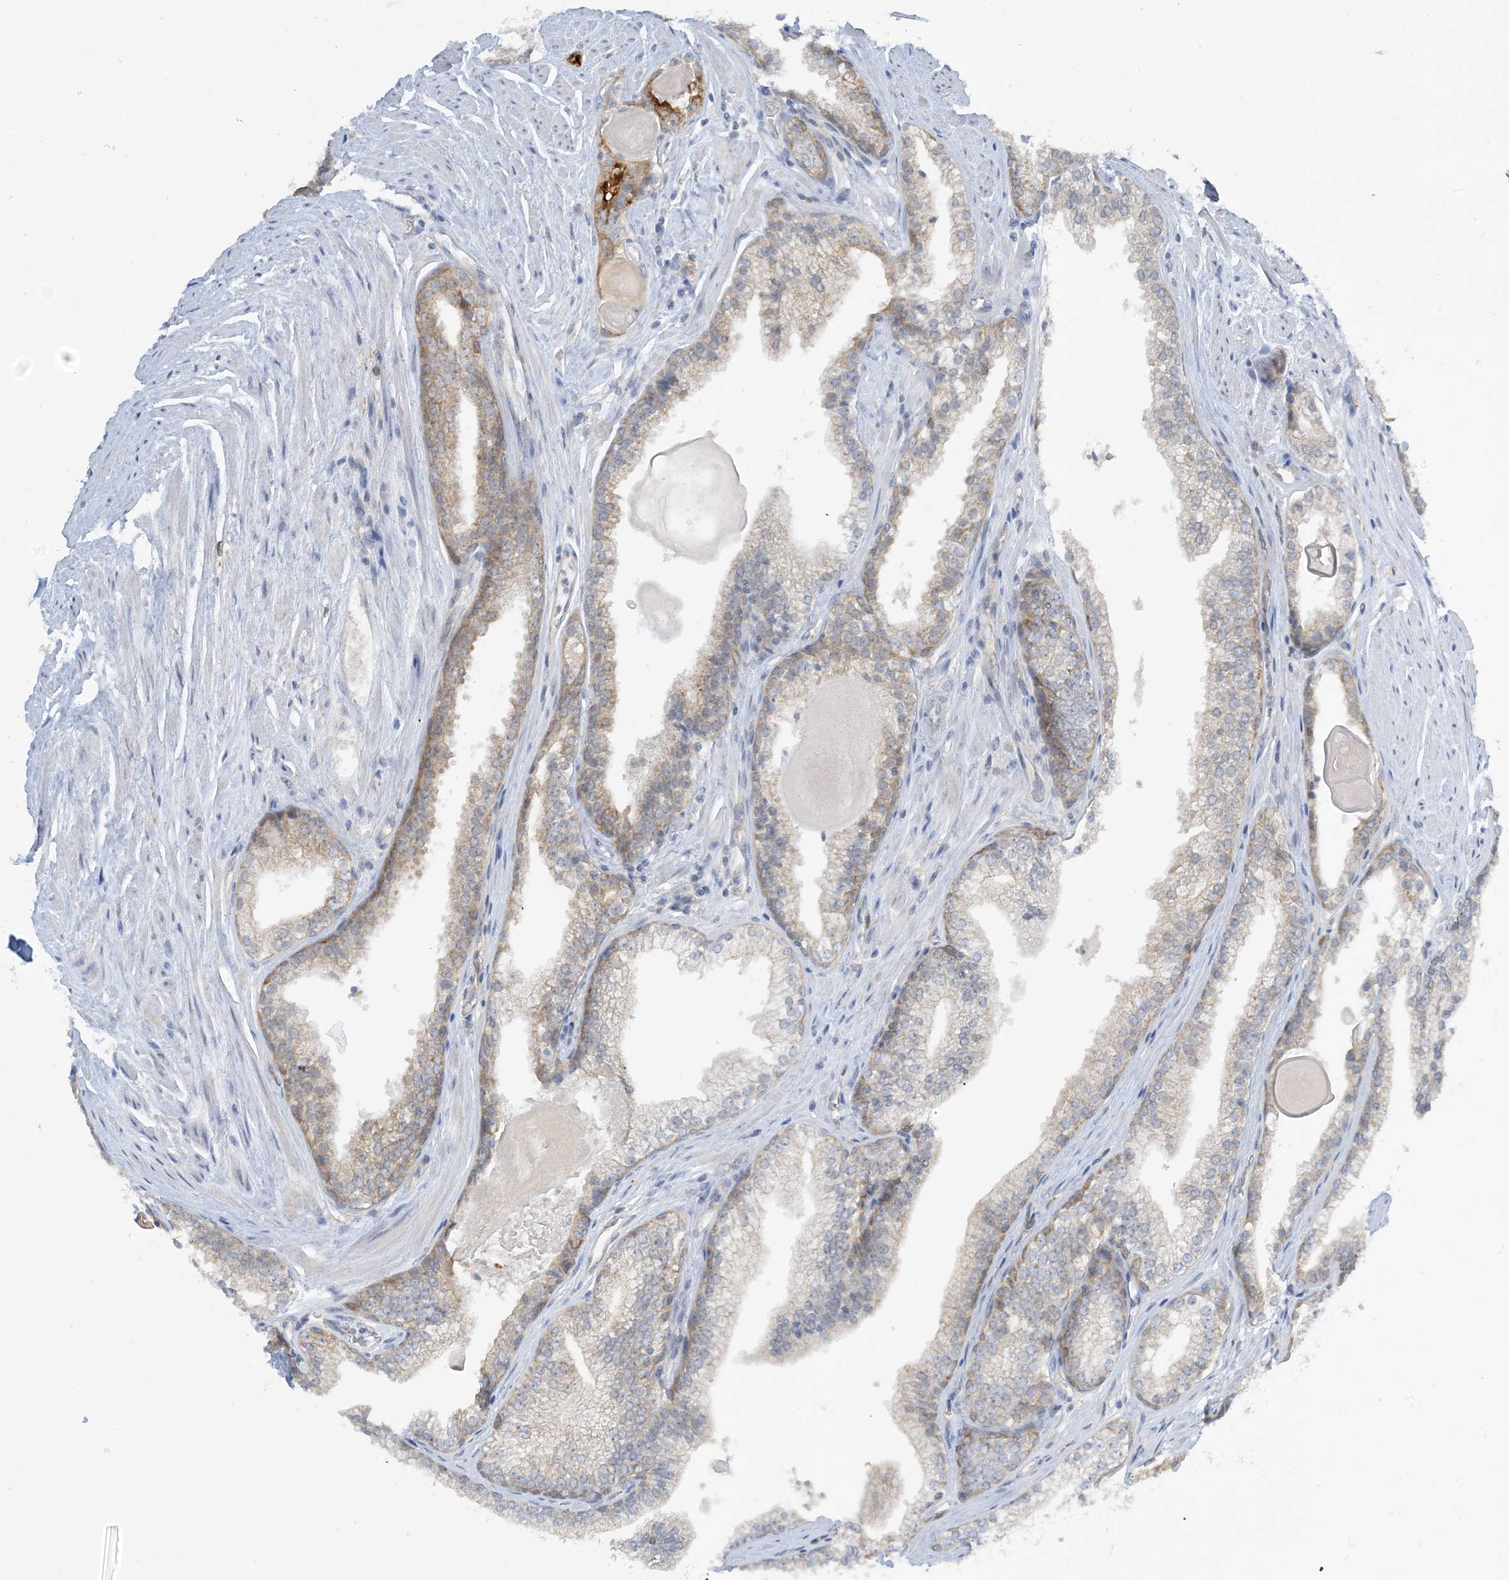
{"staining": {"intensity": "weak", "quantity": "<25%", "location": "cytoplasmic/membranous"}, "tissue": "prostate cancer", "cell_type": "Tumor cells", "image_type": "cancer", "snomed": [{"axis": "morphology", "description": "Adenocarcinoma, High grade"}, {"axis": "topography", "description": "Prostate"}], "caption": "Protein analysis of prostate cancer exhibits no significant expression in tumor cells. (Brightfield microscopy of DAB immunohistochemistry at high magnification).", "gene": "MRPS18A", "patient": {"sex": "male", "age": 63}}